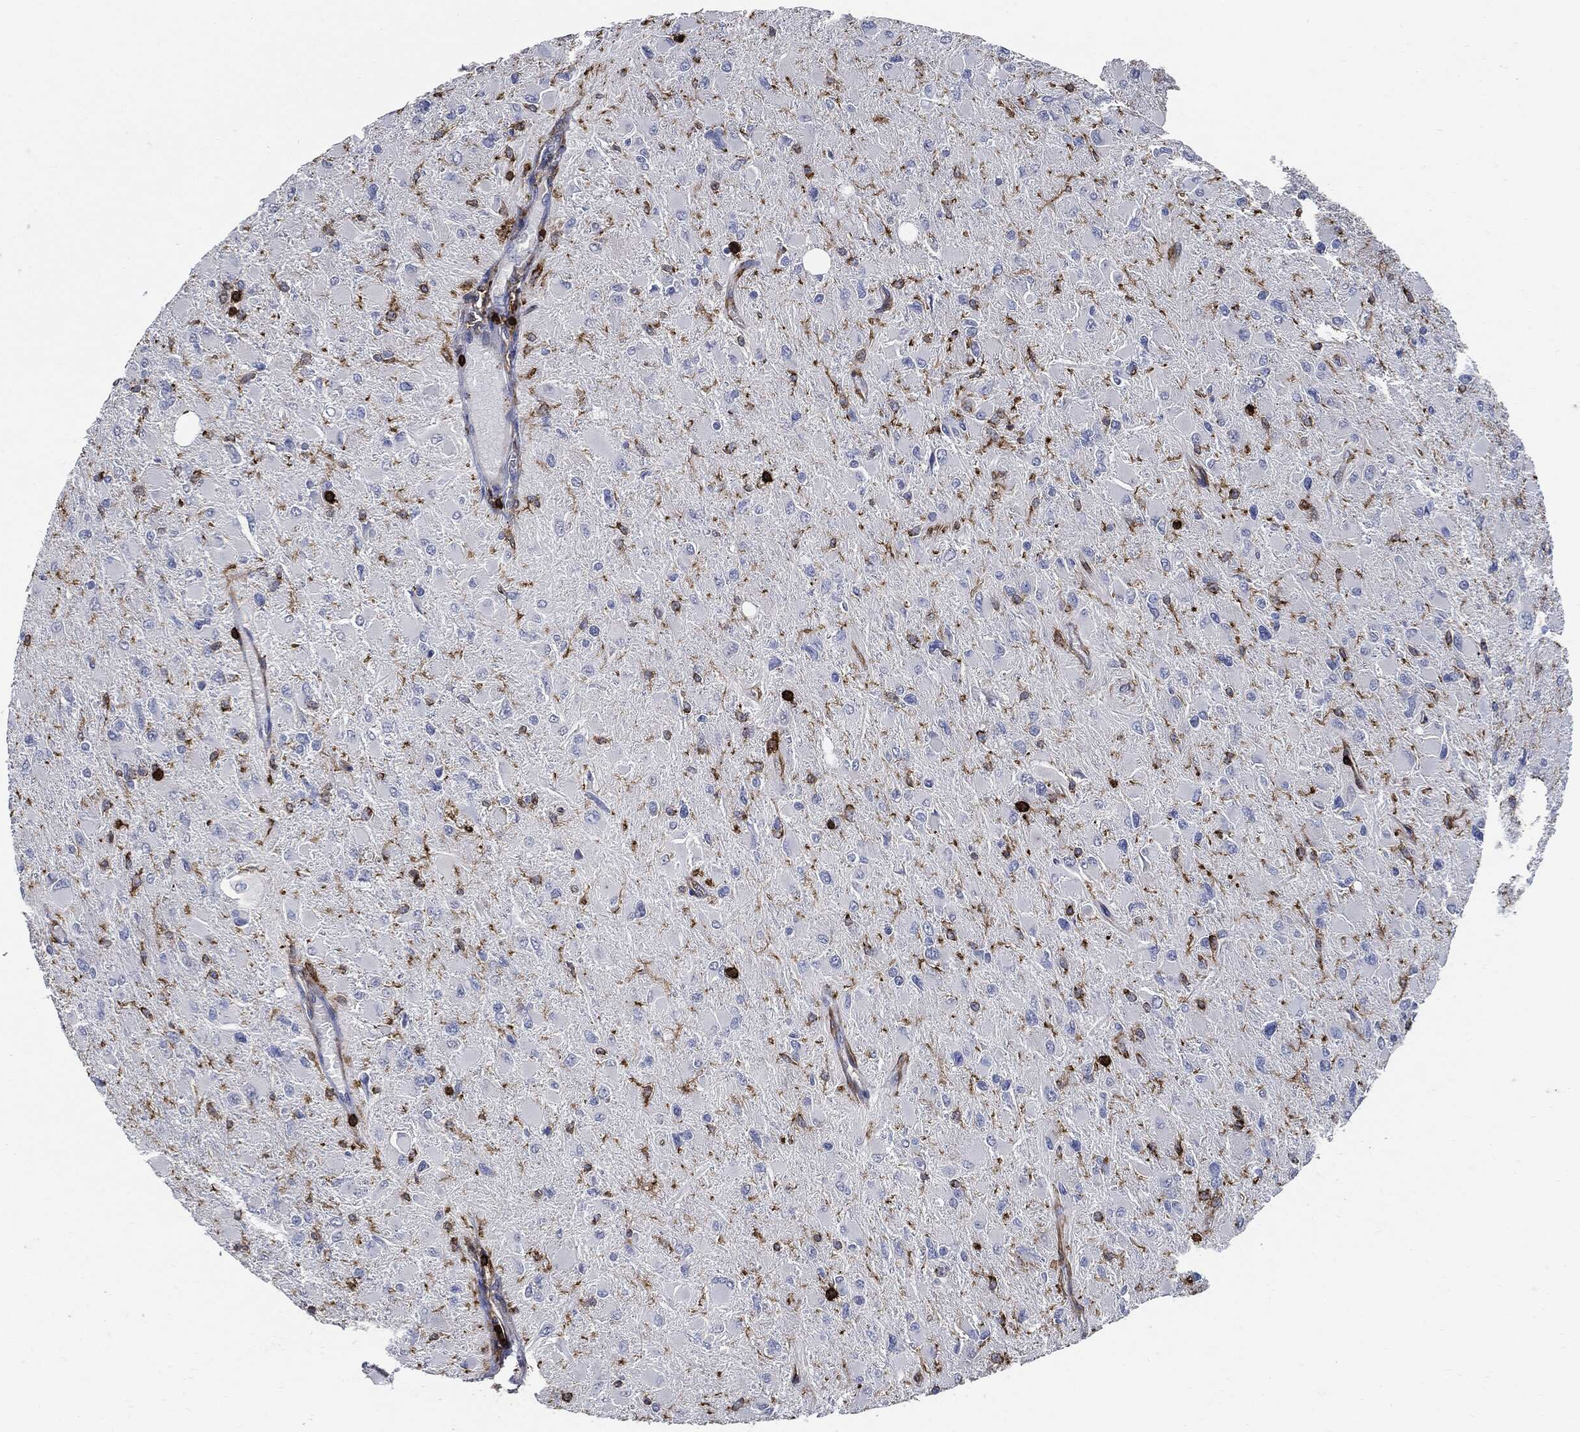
{"staining": {"intensity": "negative", "quantity": "none", "location": "none"}, "tissue": "glioma", "cell_type": "Tumor cells", "image_type": "cancer", "snomed": [{"axis": "morphology", "description": "Glioma, malignant, High grade"}, {"axis": "topography", "description": "Cerebral cortex"}], "caption": "Protein analysis of malignant high-grade glioma shows no significant staining in tumor cells.", "gene": "PTPRC", "patient": {"sex": "female", "age": 36}}